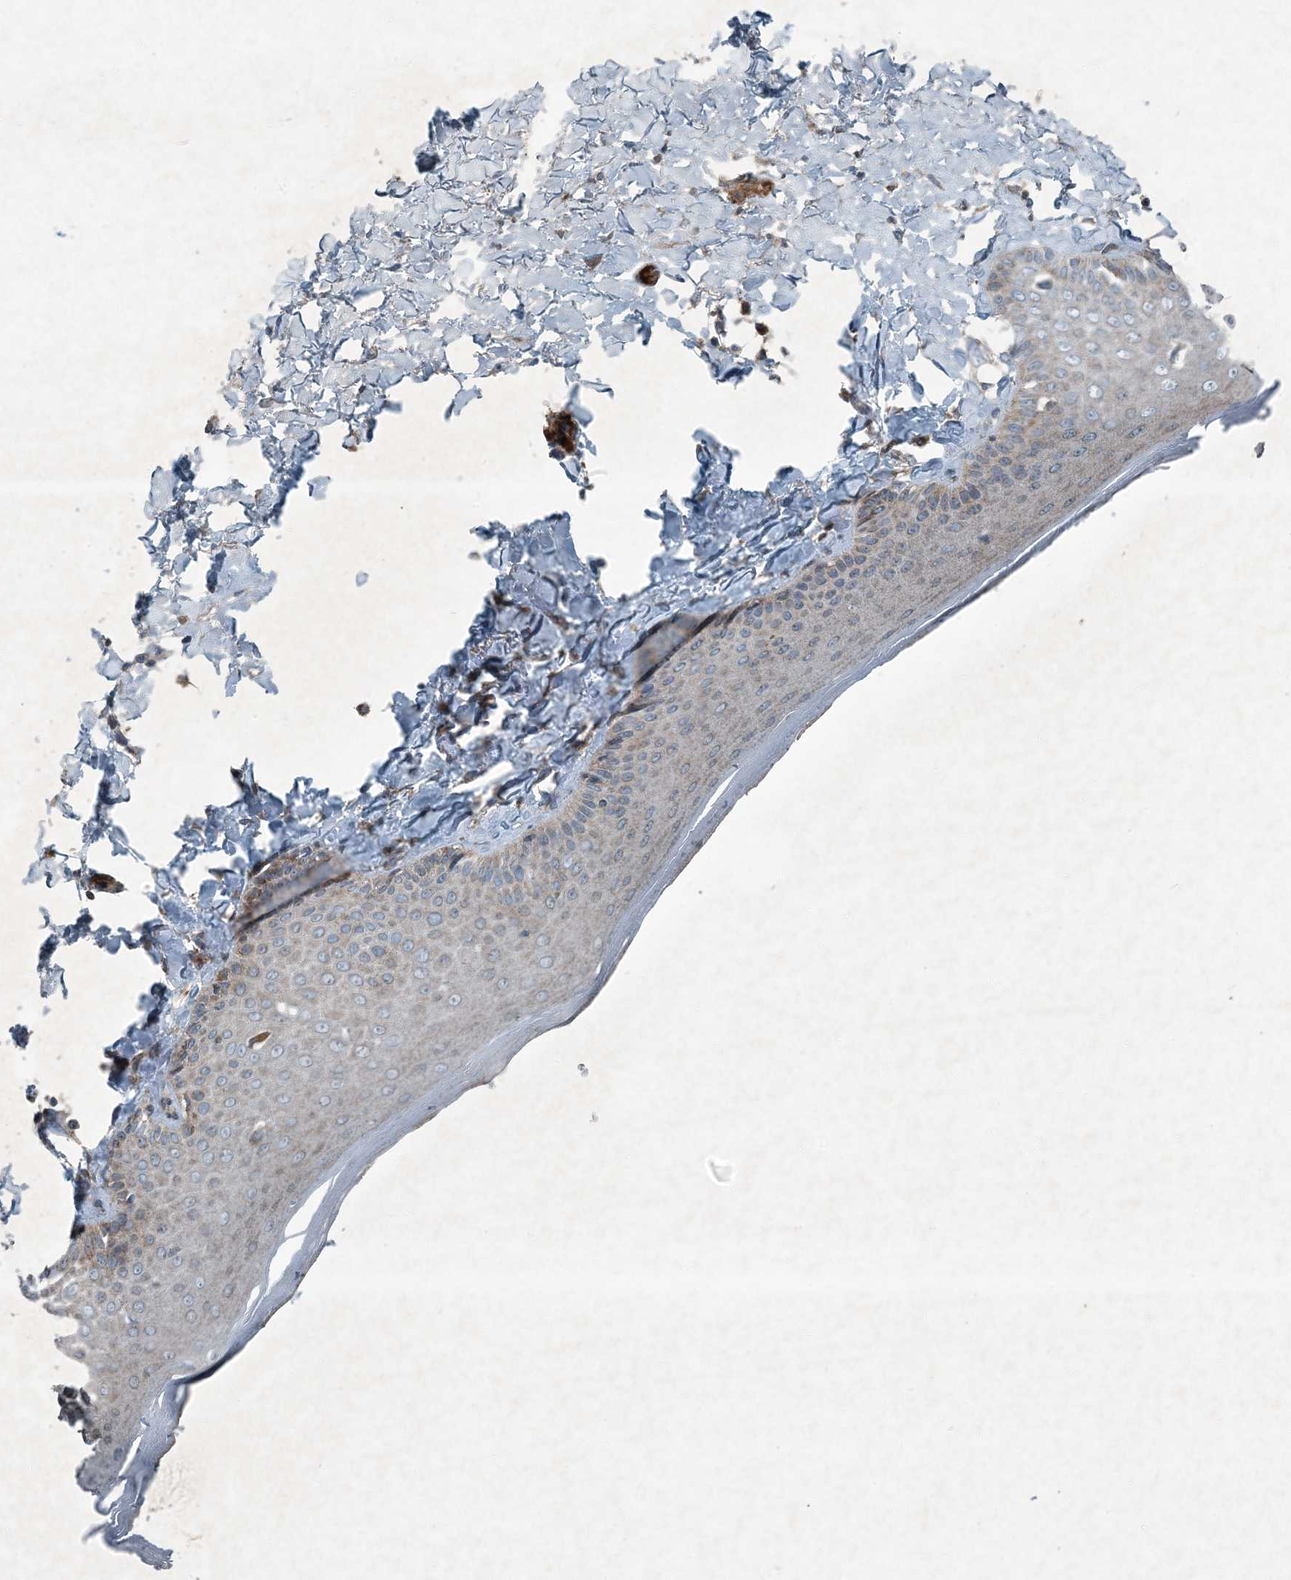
{"staining": {"intensity": "weak", "quantity": "<25%", "location": "cytoplasmic/membranous"}, "tissue": "skin", "cell_type": "Epidermal cells", "image_type": "normal", "snomed": [{"axis": "morphology", "description": "Normal tissue, NOS"}, {"axis": "topography", "description": "Anal"}], "caption": "Photomicrograph shows no significant protein positivity in epidermal cells of unremarkable skin. Nuclei are stained in blue.", "gene": "APOM", "patient": {"sex": "male", "age": 69}}